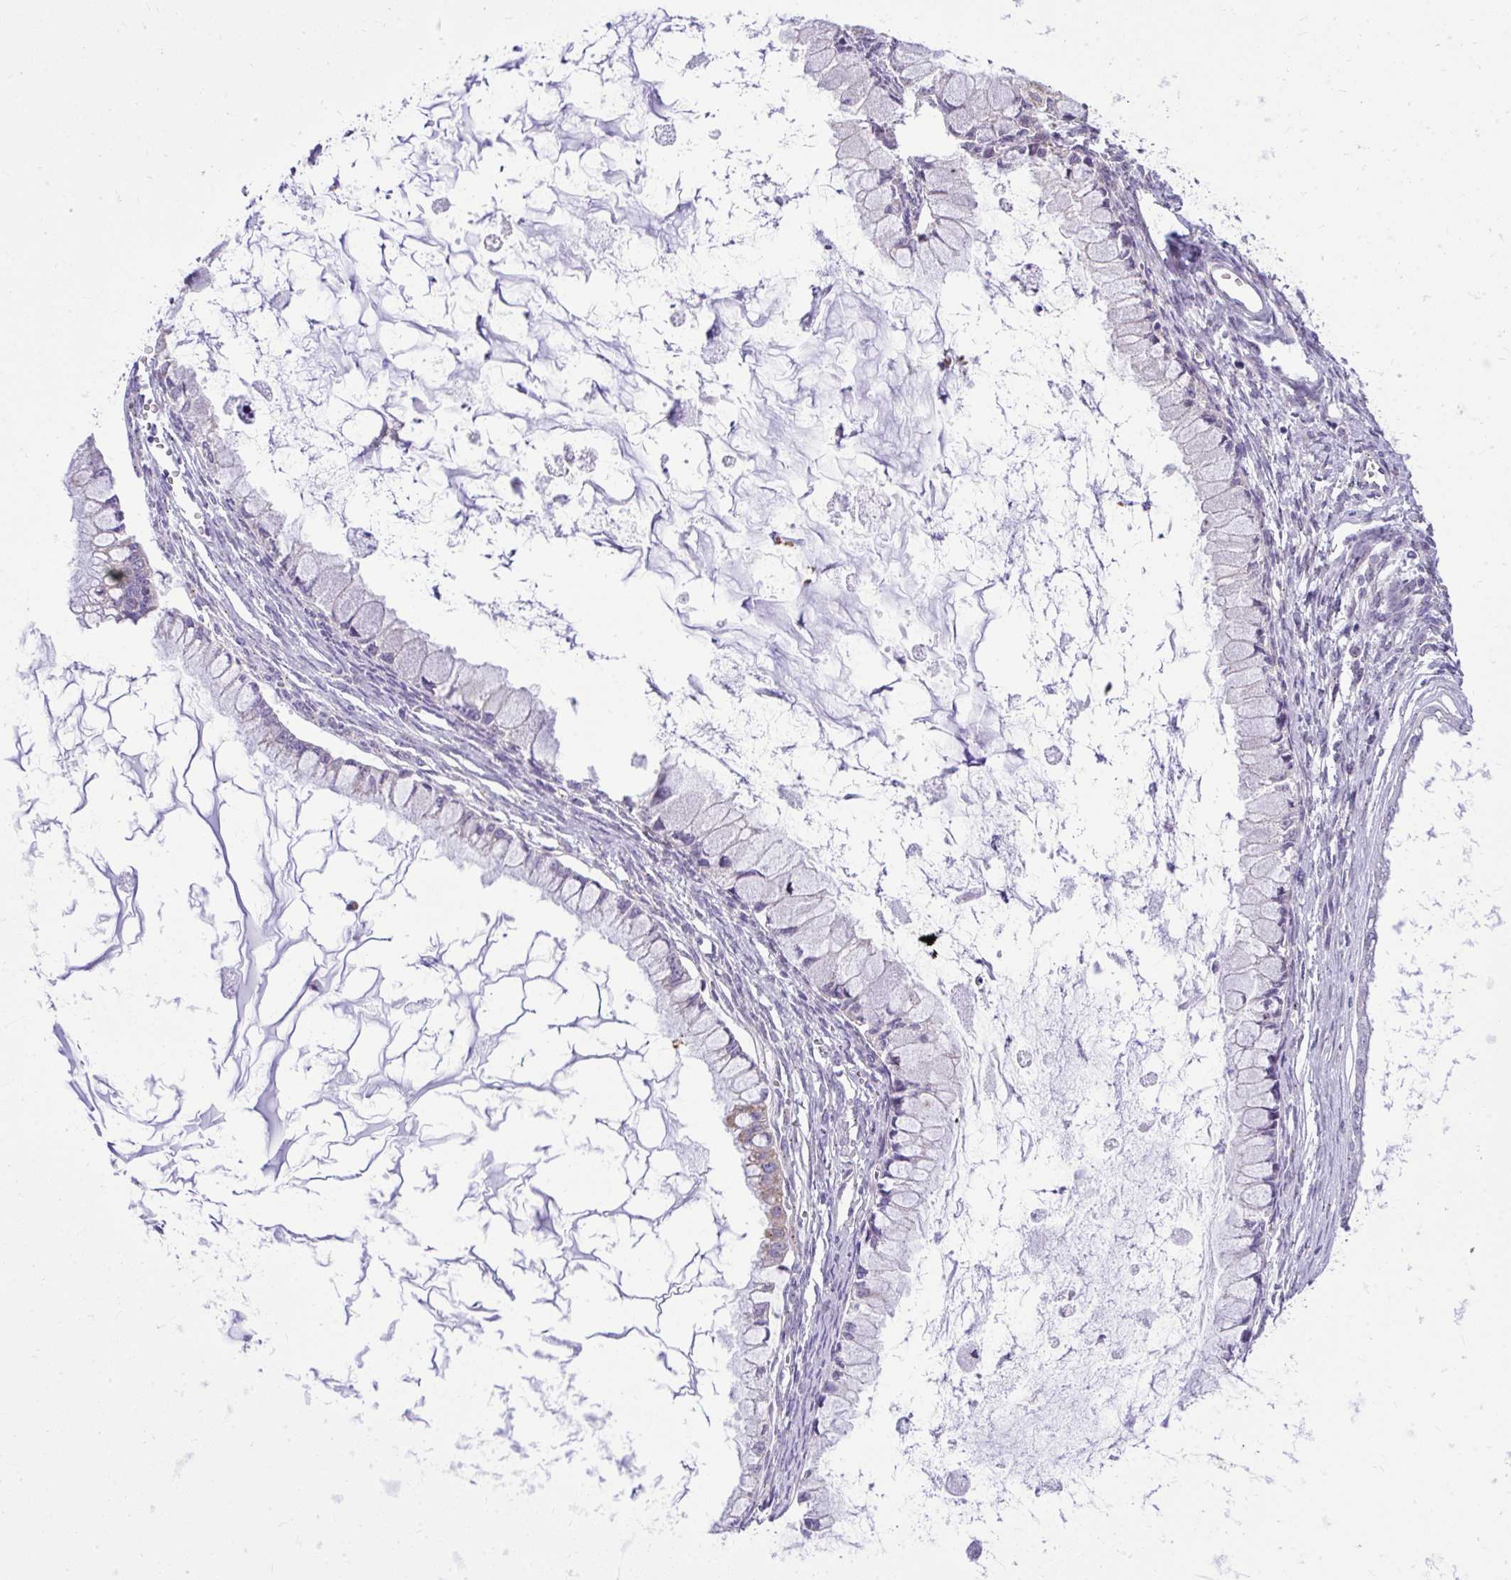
{"staining": {"intensity": "negative", "quantity": "none", "location": "none"}, "tissue": "ovarian cancer", "cell_type": "Tumor cells", "image_type": "cancer", "snomed": [{"axis": "morphology", "description": "Cystadenocarcinoma, mucinous, NOS"}, {"axis": "topography", "description": "Ovary"}], "caption": "Image shows no significant protein expression in tumor cells of ovarian cancer.", "gene": "CEACAM18", "patient": {"sex": "female", "age": 34}}